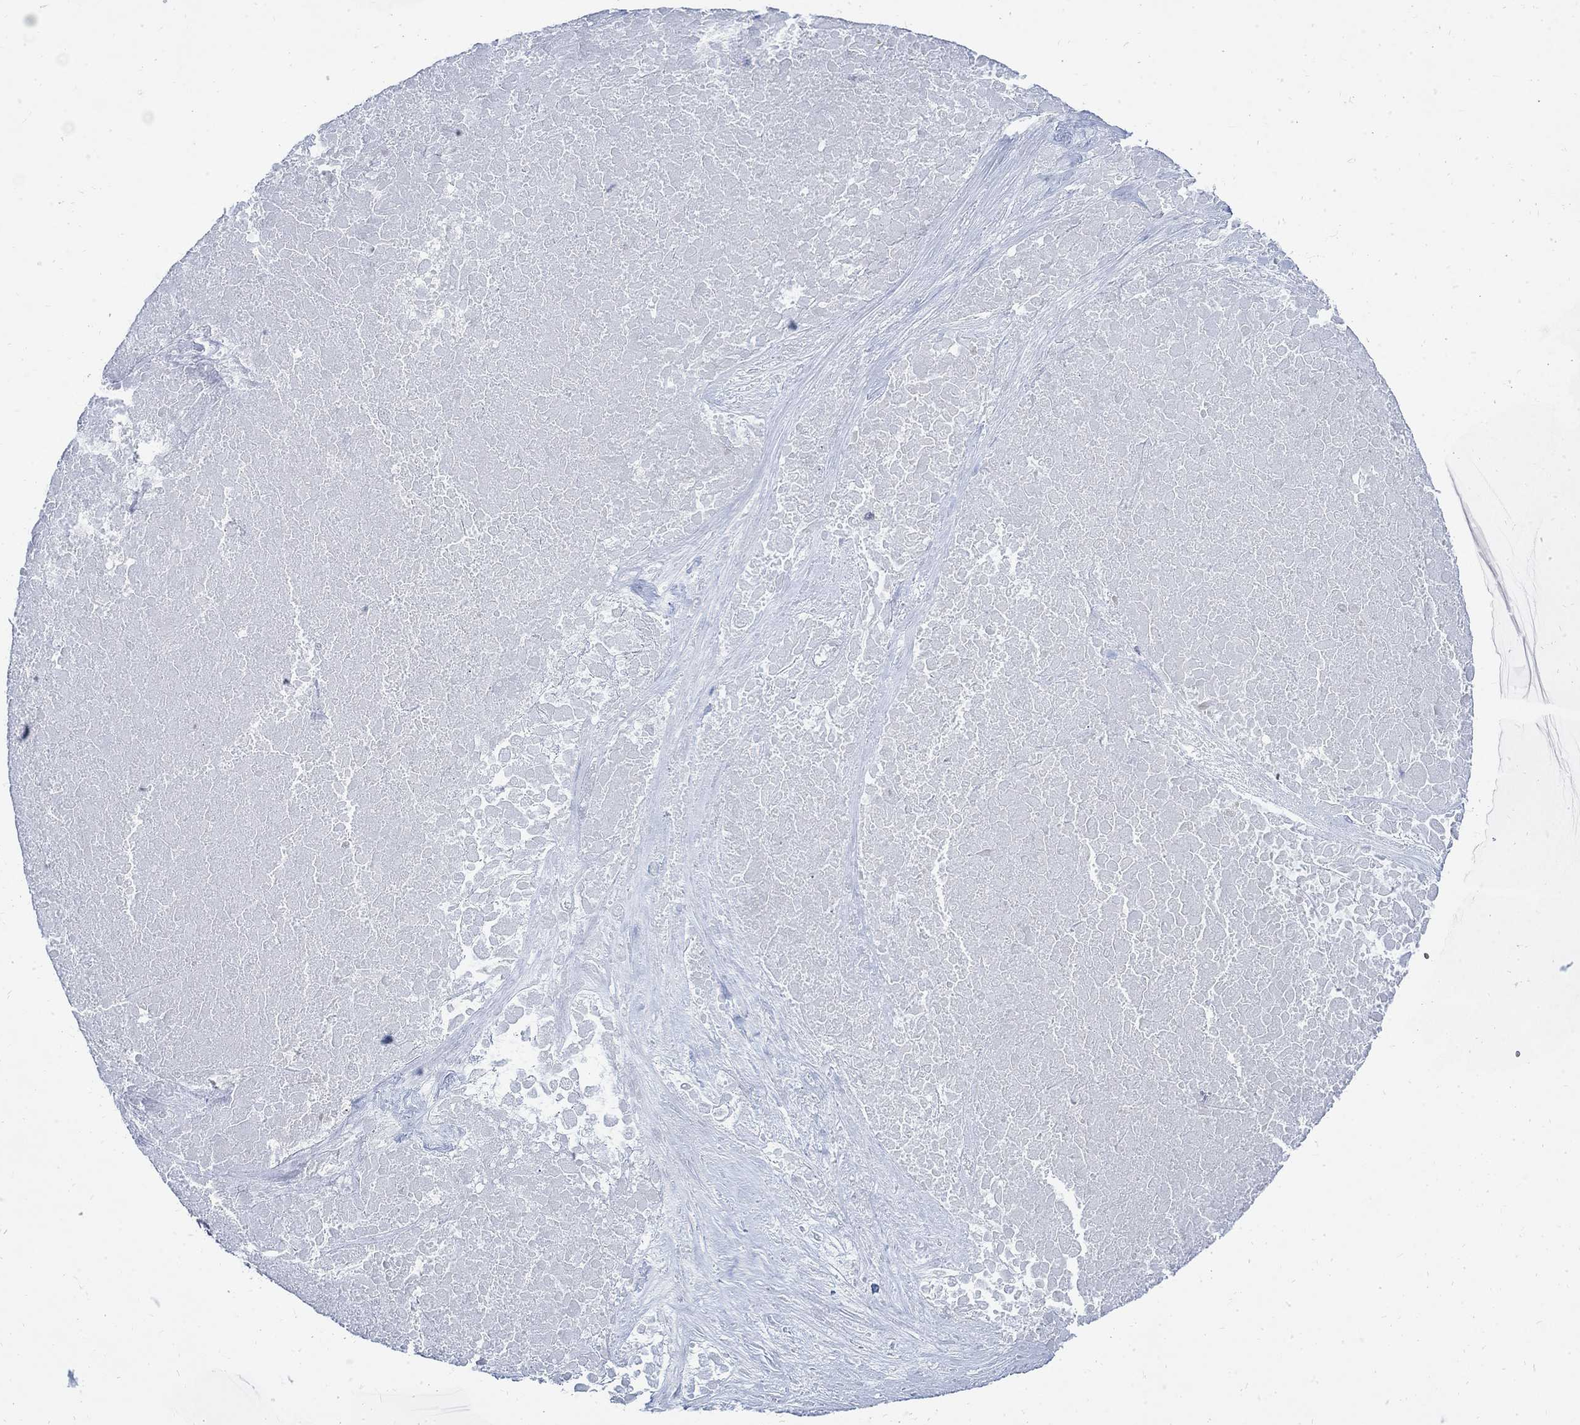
{"staining": {"intensity": "weak", "quantity": "<25%", "location": "nuclear"}, "tissue": "ovarian cancer", "cell_type": "Tumor cells", "image_type": "cancer", "snomed": [{"axis": "morphology", "description": "Cystadenocarcinoma, serous, NOS"}, {"axis": "topography", "description": "Ovary"}], "caption": "Immunohistochemistry micrograph of ovarian cancer stained for a protein (brown), which displays no expression in tumor cells. The staining was performed using DAB (3,3'-diaminobenzidine) to visualize the protein expression in brown, while the nuclei were stained in blue with hematoxylin (Magnification: 20x).", "gene": "DLK1", "patient": {"sex": "female", "age": 54}}